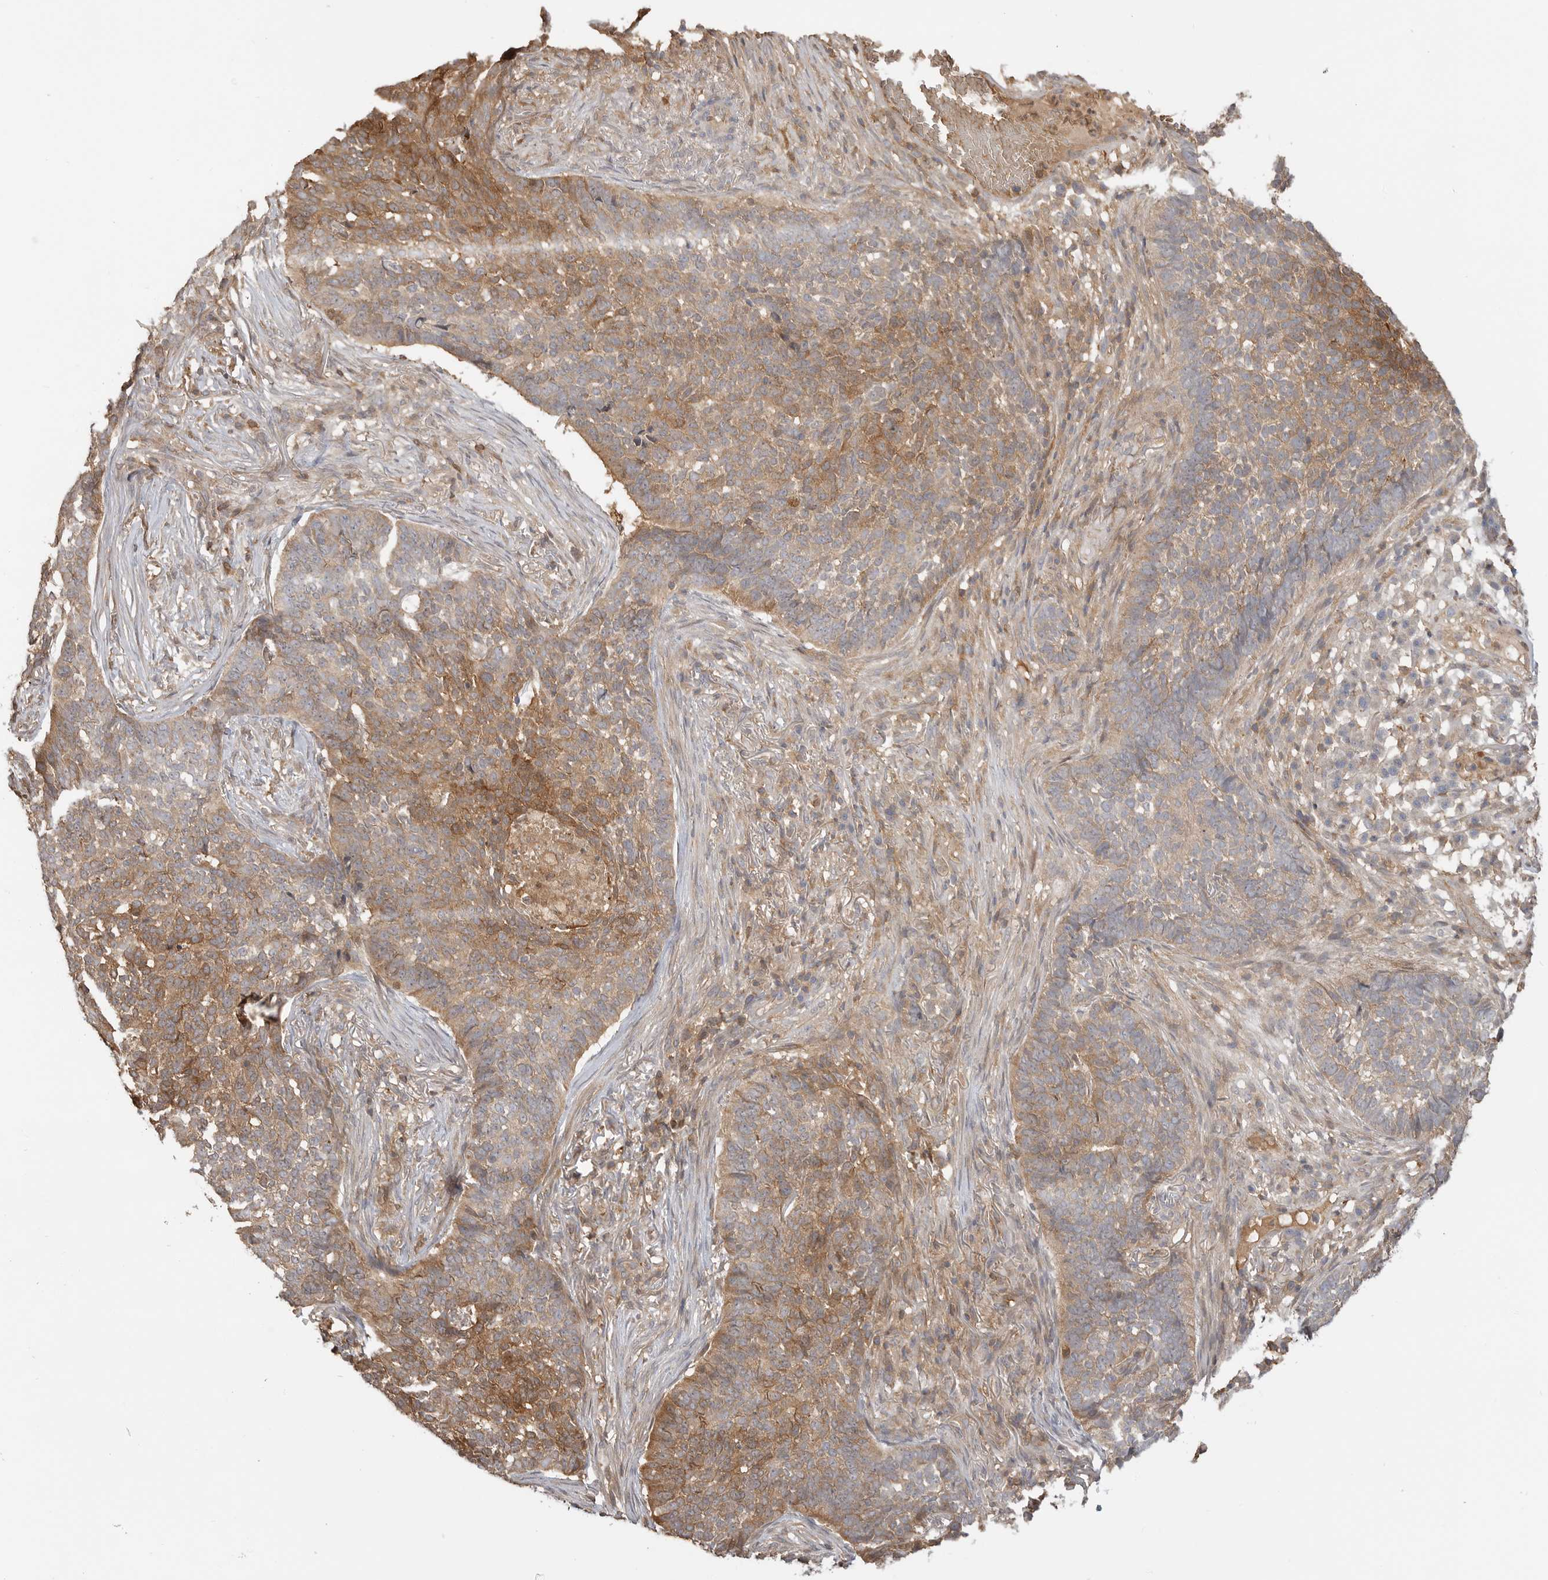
{"staining": {"intensity": "moderate", "quantity": "25%-75%", "location": "cytoplasmic/membranous"}, "tissue": "skin cancer", "cell_type": "Tumor cells", "image_type": "cancer", "snomed": [{"axis": "morphology", "description": "Basal cell carcinoma"}, {"axis": "topography", "description": "Skin"}], "caption": "This is a histology image of immunohistochemistry (IHC) staining of skin cancer, which shows moderate positivity in the cytoplasmic/membranous of tumor cells.", "gene": "CLDN12", "patient": {"sex": "male", "age": 85}}